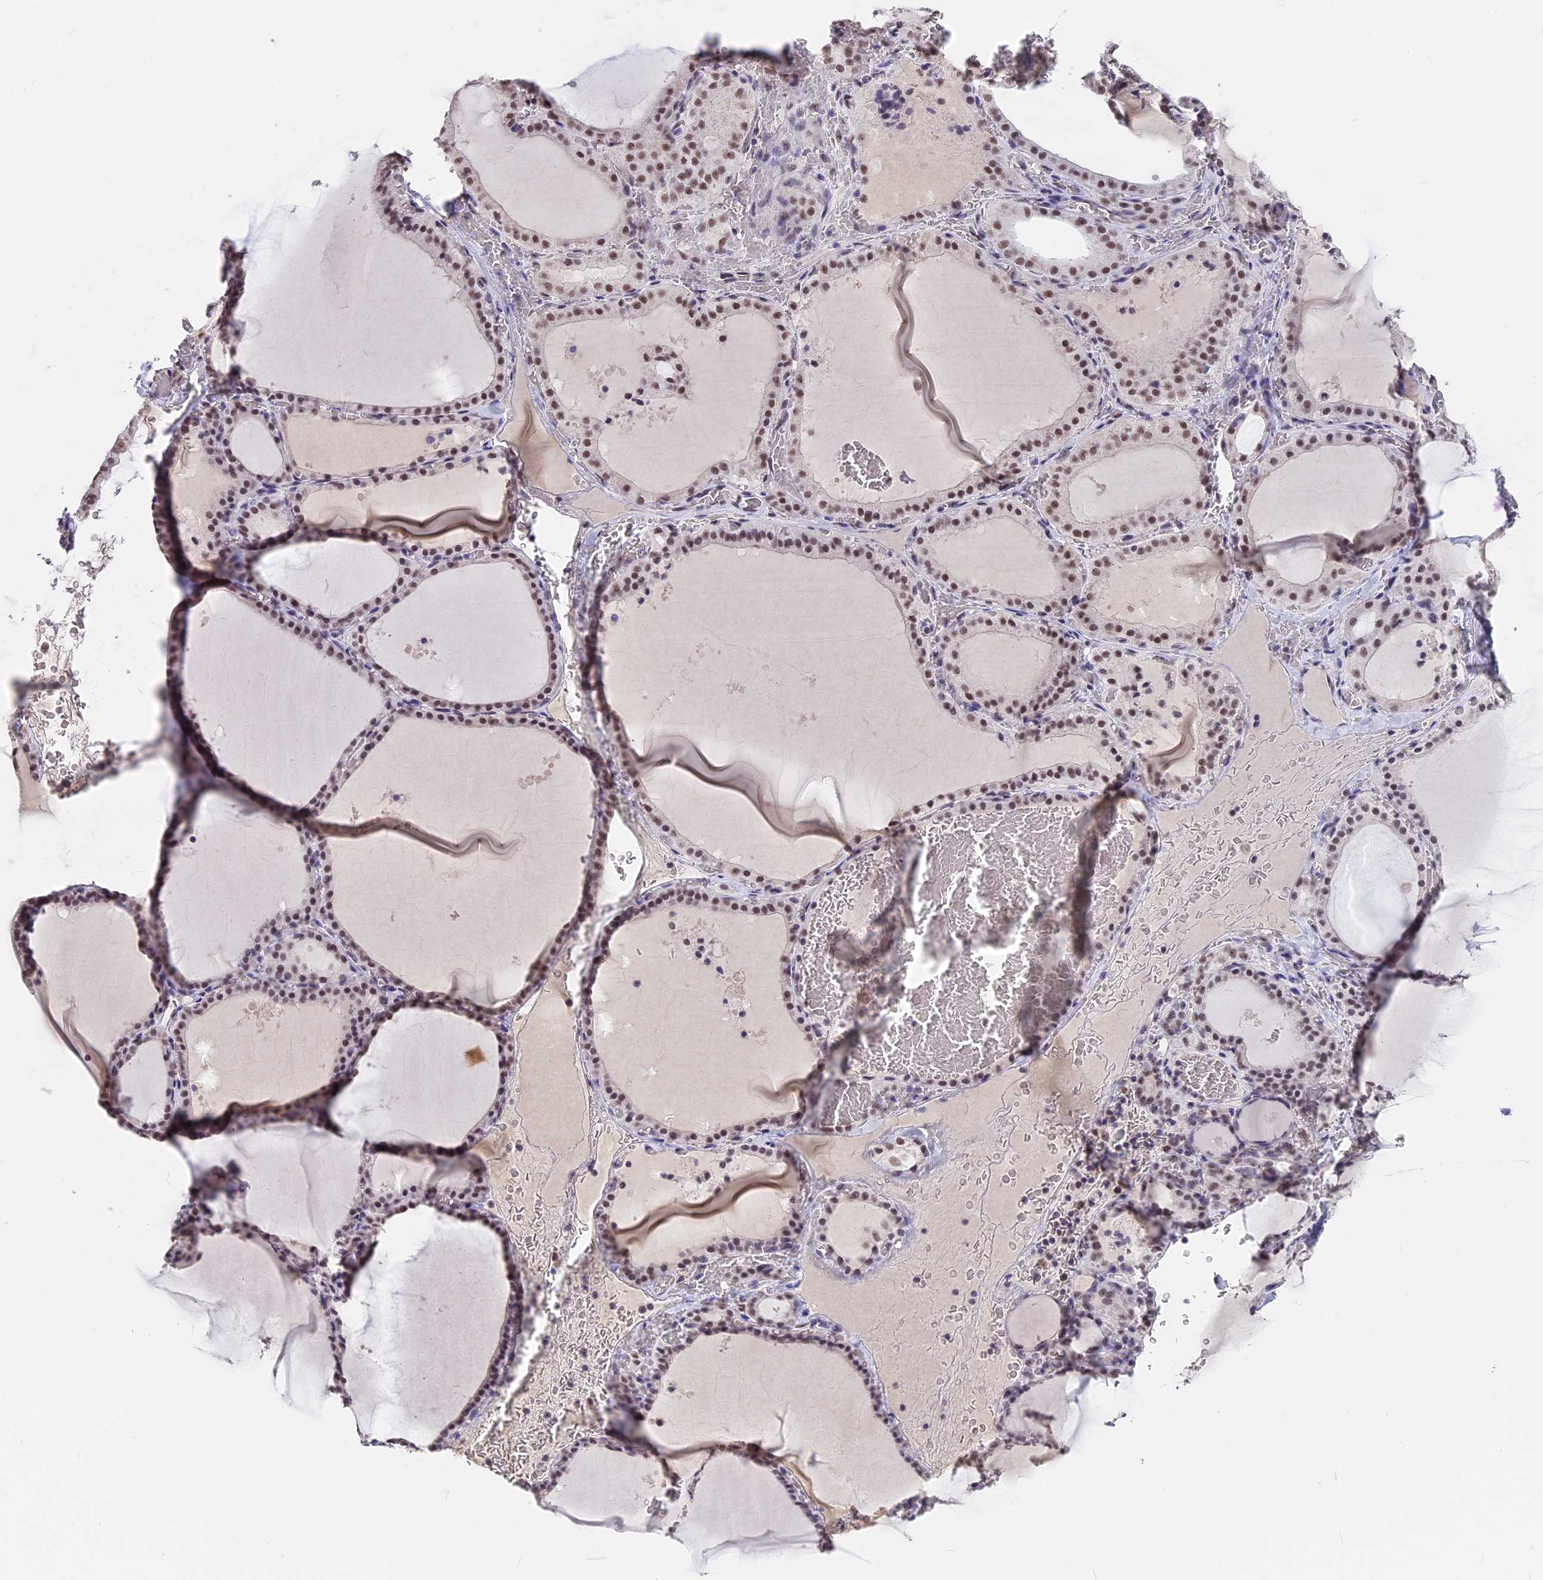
{"staining": {"intensity": "moderate", "quantity": ">75%", "location": "nuclear"}, "tissue": "thyroid gland", "cell_type": "Glandular cells", "image_type": "normal", "snomed": [{"axis": "morphology", "description": "Normal tissue, NOS"}, {"axis": "topography", "description": "Thyroid gland"}], "caption": "A brown stain labels moderate nuclear staining of a protein in glandular cells of unremarkable human thyroid gland. Using DAB (brown) and hematoxylin (blue) stains, captured at high magnification using brightfield microscopy.", "gene": "SETD2", "patient": {"sex": "female", "age": 39}}